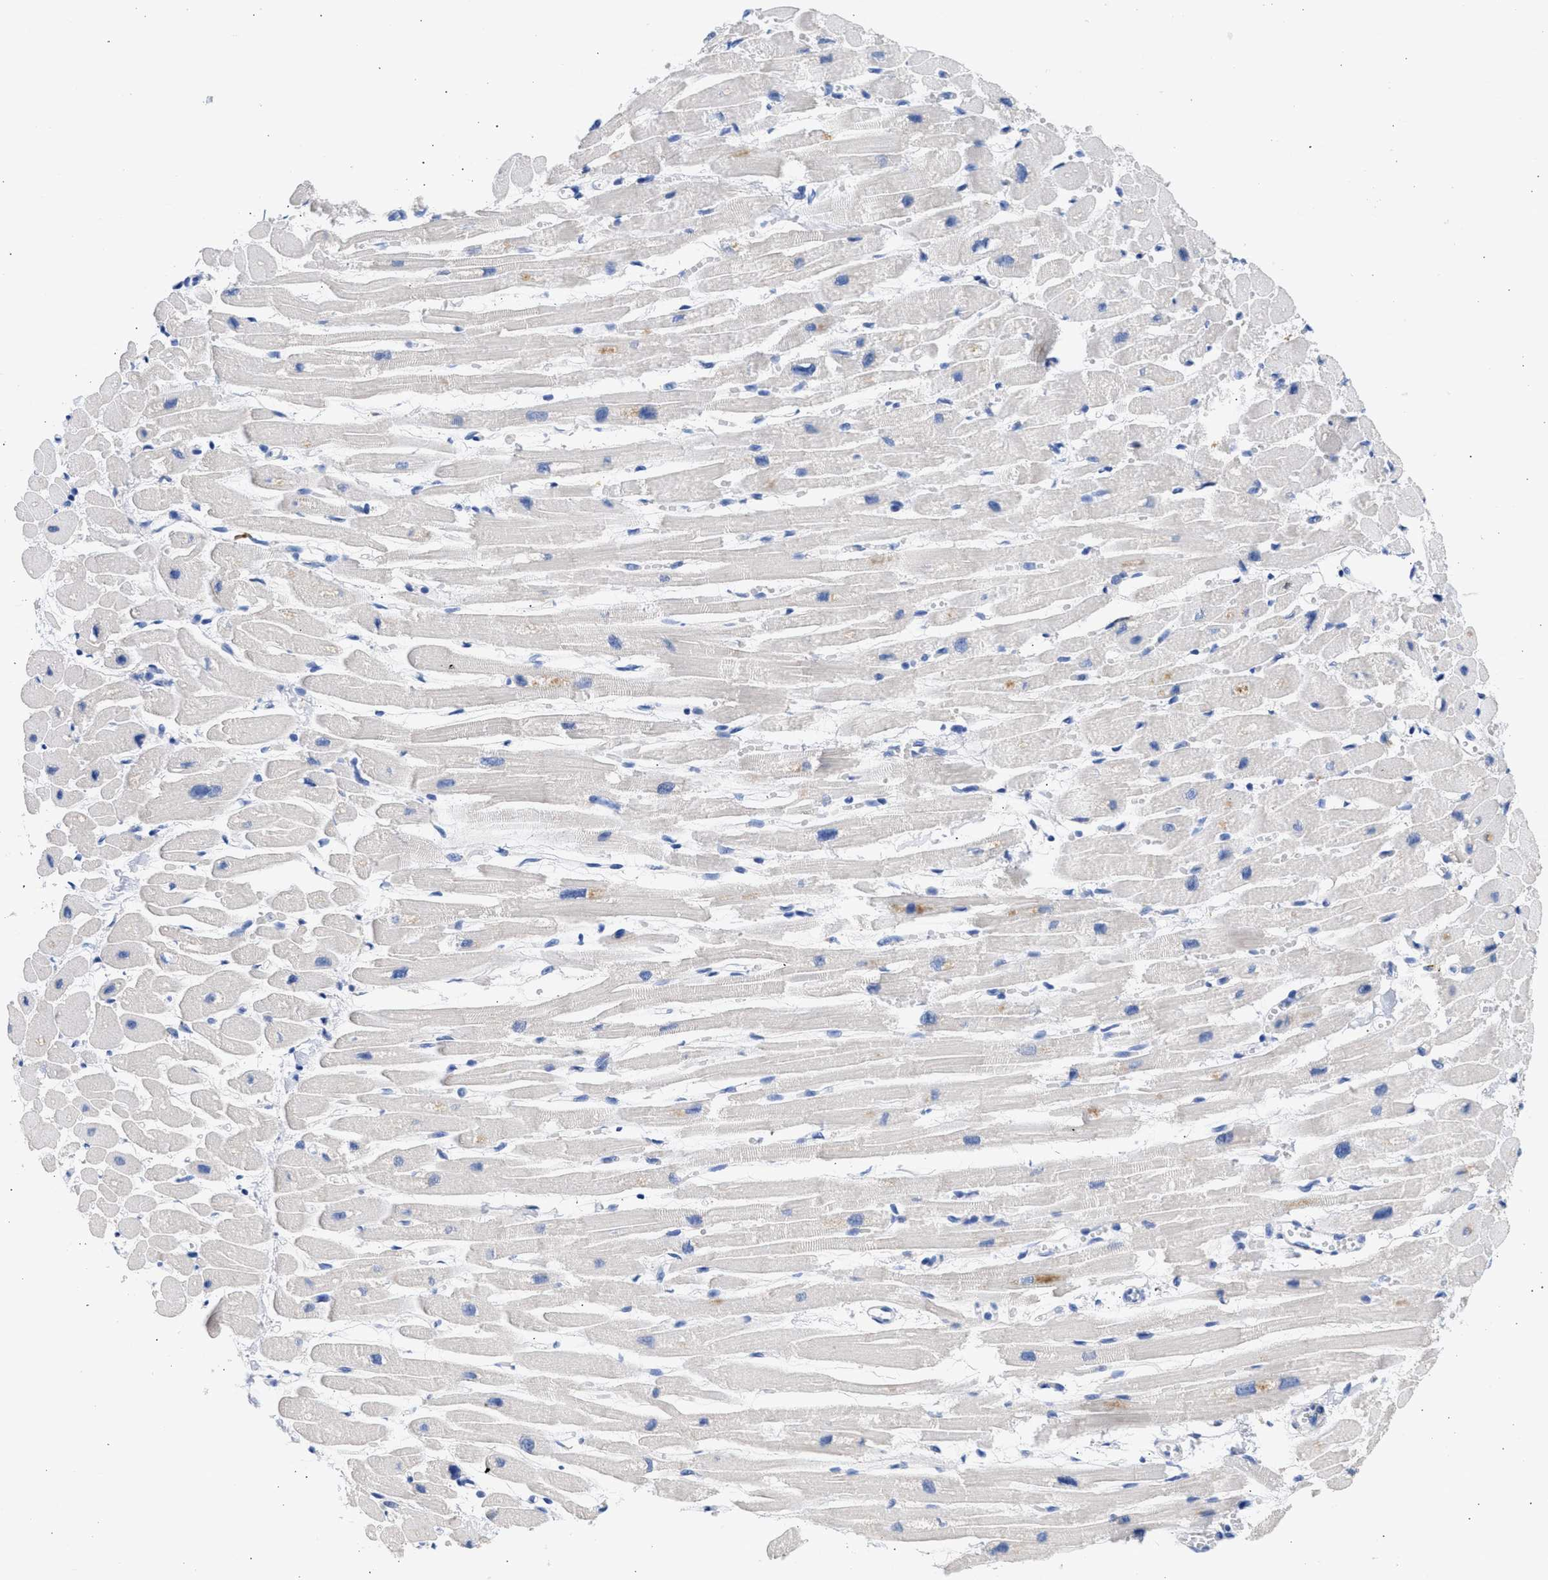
{"staining": {"intensity": "negative", "quantity": "none", "location": "none"}, "tissue": "heart muscle", "cell_type": "Cardiomyocytes", "image_type": "normal", "snomed": [{"axis": "morphology", "description": "Normal tissue, NOS"}, {"axis": "topography", "description": "Heart"}], "caption": "The micrograph reveals no significant positivity in cardiomyocytes of heart muscle.", "gene": "RSPH1", "patient": {"sex": "female", "age": 54}}